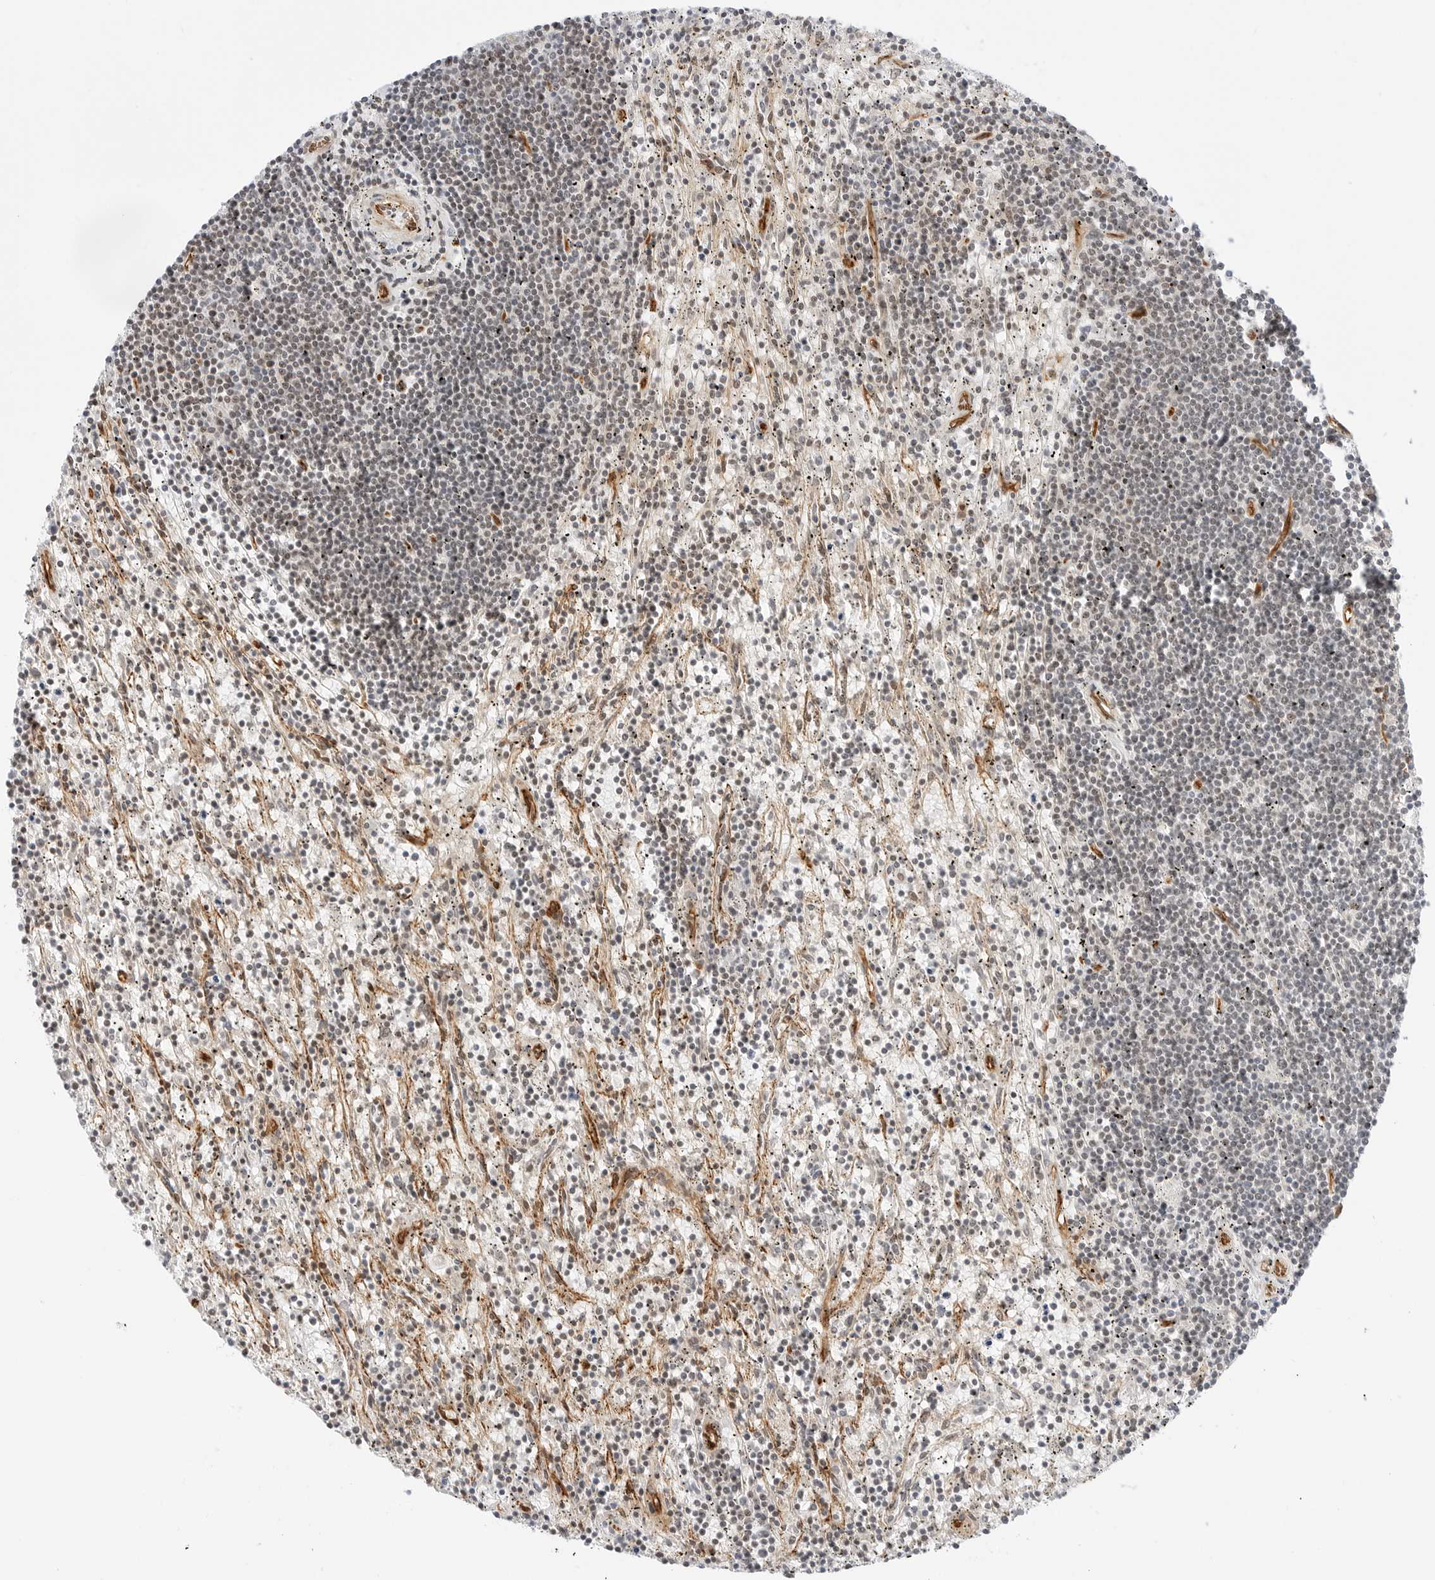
{"staining": {"intensity": "negative", "quantity": "none", "location": "none"}, "tissue": "lymphoma", "cell_type": "Tumor cells", "image_type": "cancer", "snomed": [{"axis": "morphology", "description": "Malignant lymphoma, non-Hodgkin's type, Low grade"}, {"axis": "topography", "description": "Spleen"}], "caption": "Micrograph shows no protein positivity in tumor cells of lymphoma tissue. (Stains: DAB immunohistochemistry (IHC) with hematoxylin counter stain, Microscopy: brightfield microscopy at high magnification).", "gene": "ZNF613", "patient": {"sex": "male", "age": 76}}